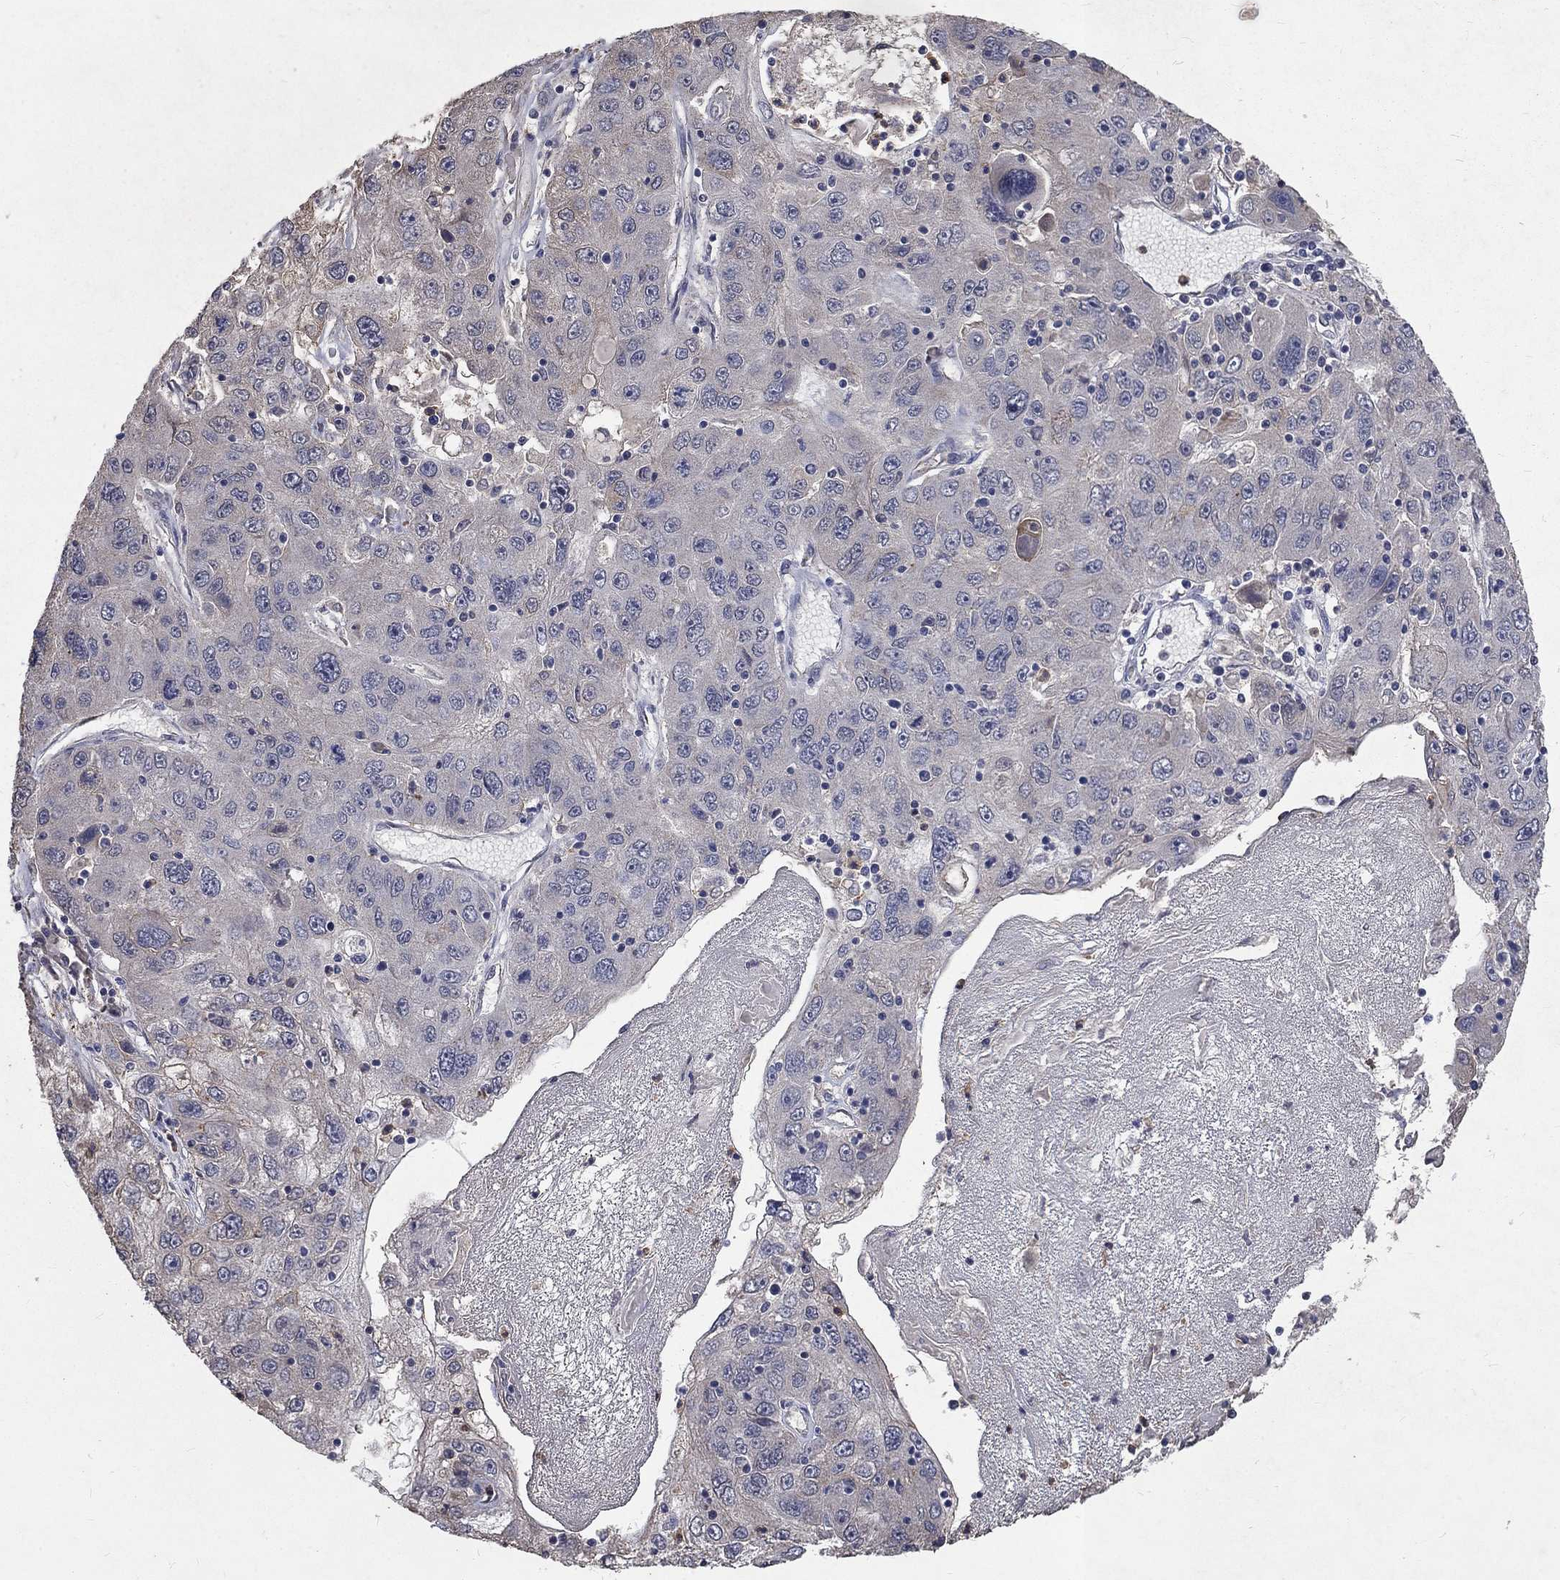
{"staining": {"intensity": "negative", "quantity": "none", "location": "none"}, "tissue": "stomach cancer", "cell_type": "Tumor cells", "image_type": "cancer", "snomed": [{"axis": "morphology", "description": "Adenocarcinoma, NOS"}, {"axis": "topography", "description": "Stomach"}], "caption": "Immunohistochemistry (IHC) histopathology image of neoplastic tissue: stomach cancer (adenocarcinoma) stained with DAB displays no significant protein positivity in tumor cells.", "gene": "CHST5", "patient": {"sex": "male", "age": 56}}